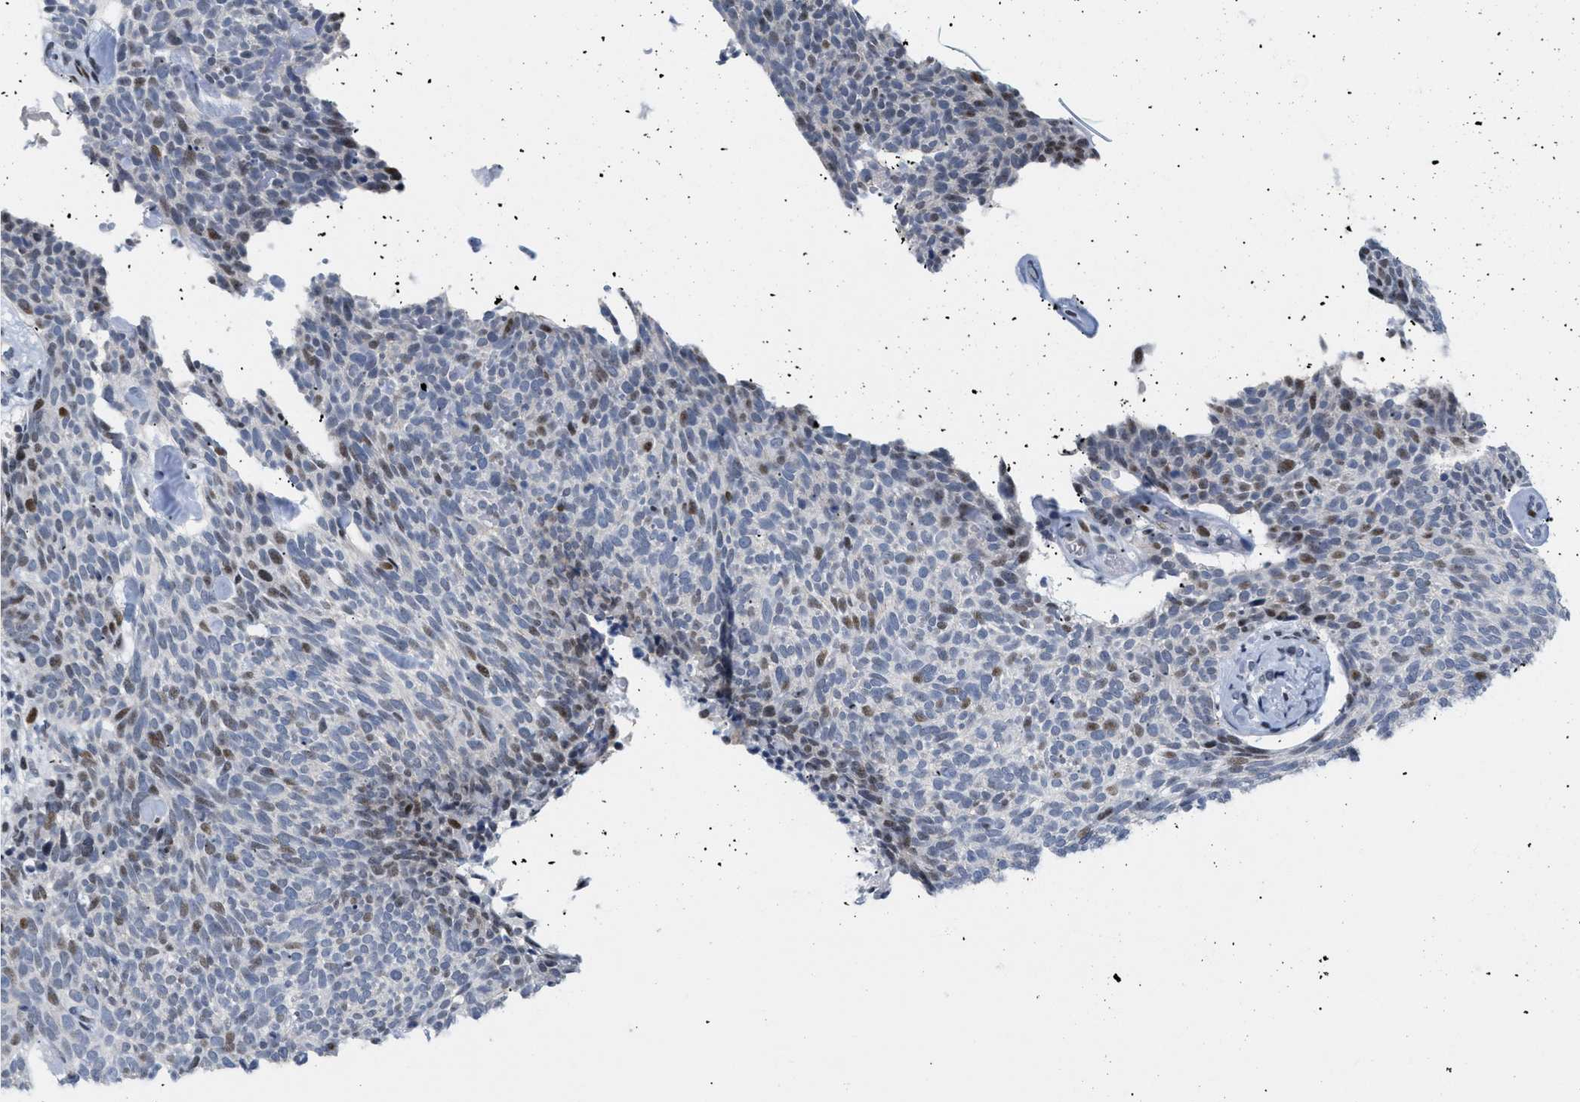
{"staining": {"intensity": "moderate", "quantity": "<25%", "location": "nuclear"}, "tissue": "skin cancer", "cell_type": "Tumor cells", "image_type": "cancer", "snomed": [{"axis": "morphology", "description": "Basal cell carcinoma"}, {"axis": "topography", "description": "Skin"}], "caption": "Immunohistochemistry staining of skin cancer, which exhibits low levels of moderate nuclear staining in about <25% of tumor cells indicating moderate nuclear protein staining. The staining was performed using DAB (brown) for protein detection and nuclei were counterstained in hematoxylin (blue).", "gene": "MED1", "patient": {"sex": "female", "age": 84}}